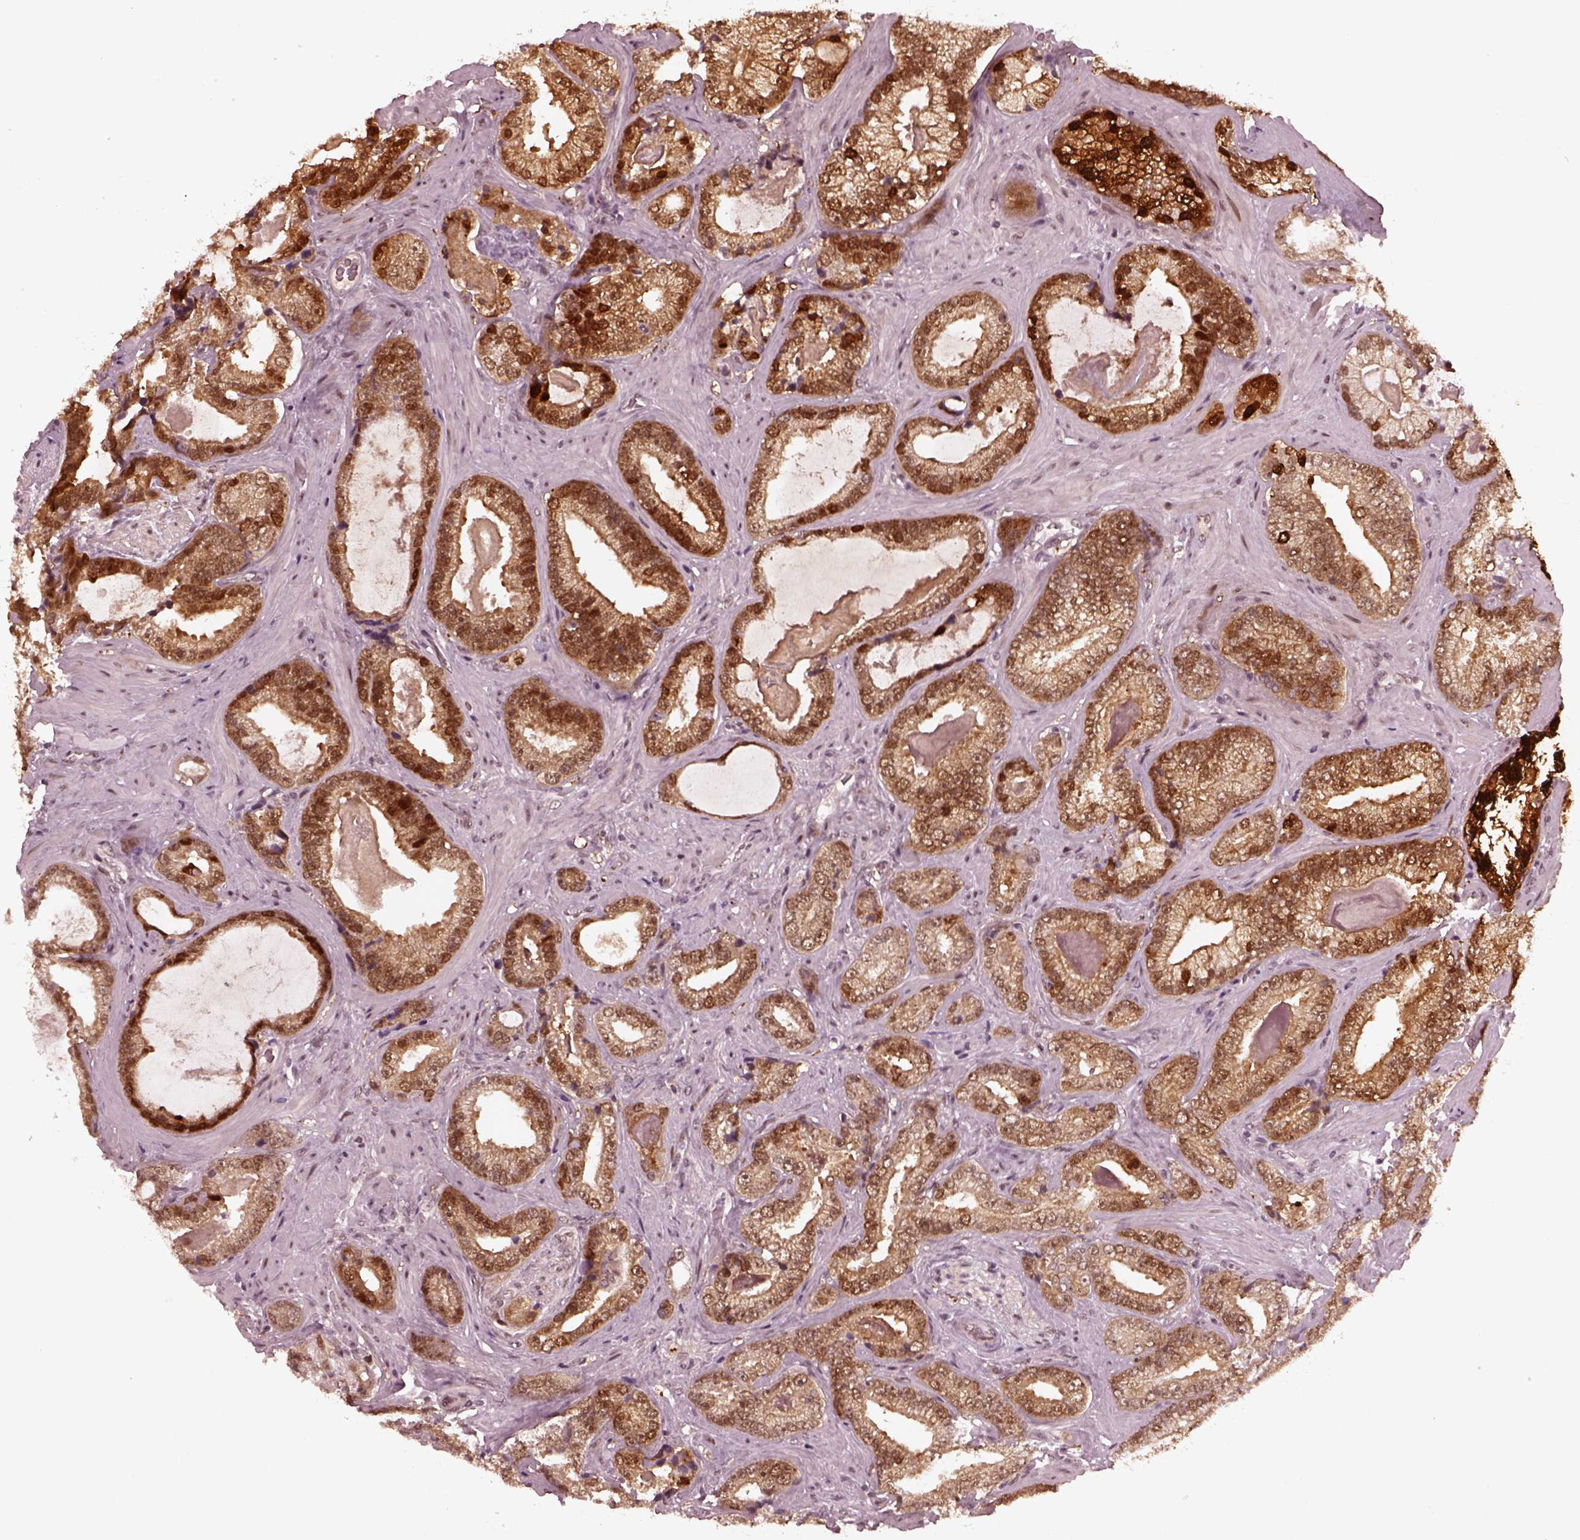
{"staining": {"intensity": "strong", "quantity": ">75%", "location": "cytoplasmic/membranous,nuclear"}, "tissue": "prostate cancer", "cell_type": "Tumor cells", "image_type": "cancer", "snomed": [{"axis": "morphology", "description": "Adenocarcinoma, Low grade"}, {"axis": "topography", "description": "Prostate"}], "caption": "Immunohistochemistry (DAB (3,3'-diaminobenzidine)) staining of prostate low-grade adenocarcinoma shows strong cytoplasmic/membranous and nuclear protein expression in about >75% of tumor cells.", "gene": "TRIB3", "patient": {"sex": "male", "age": 61}}